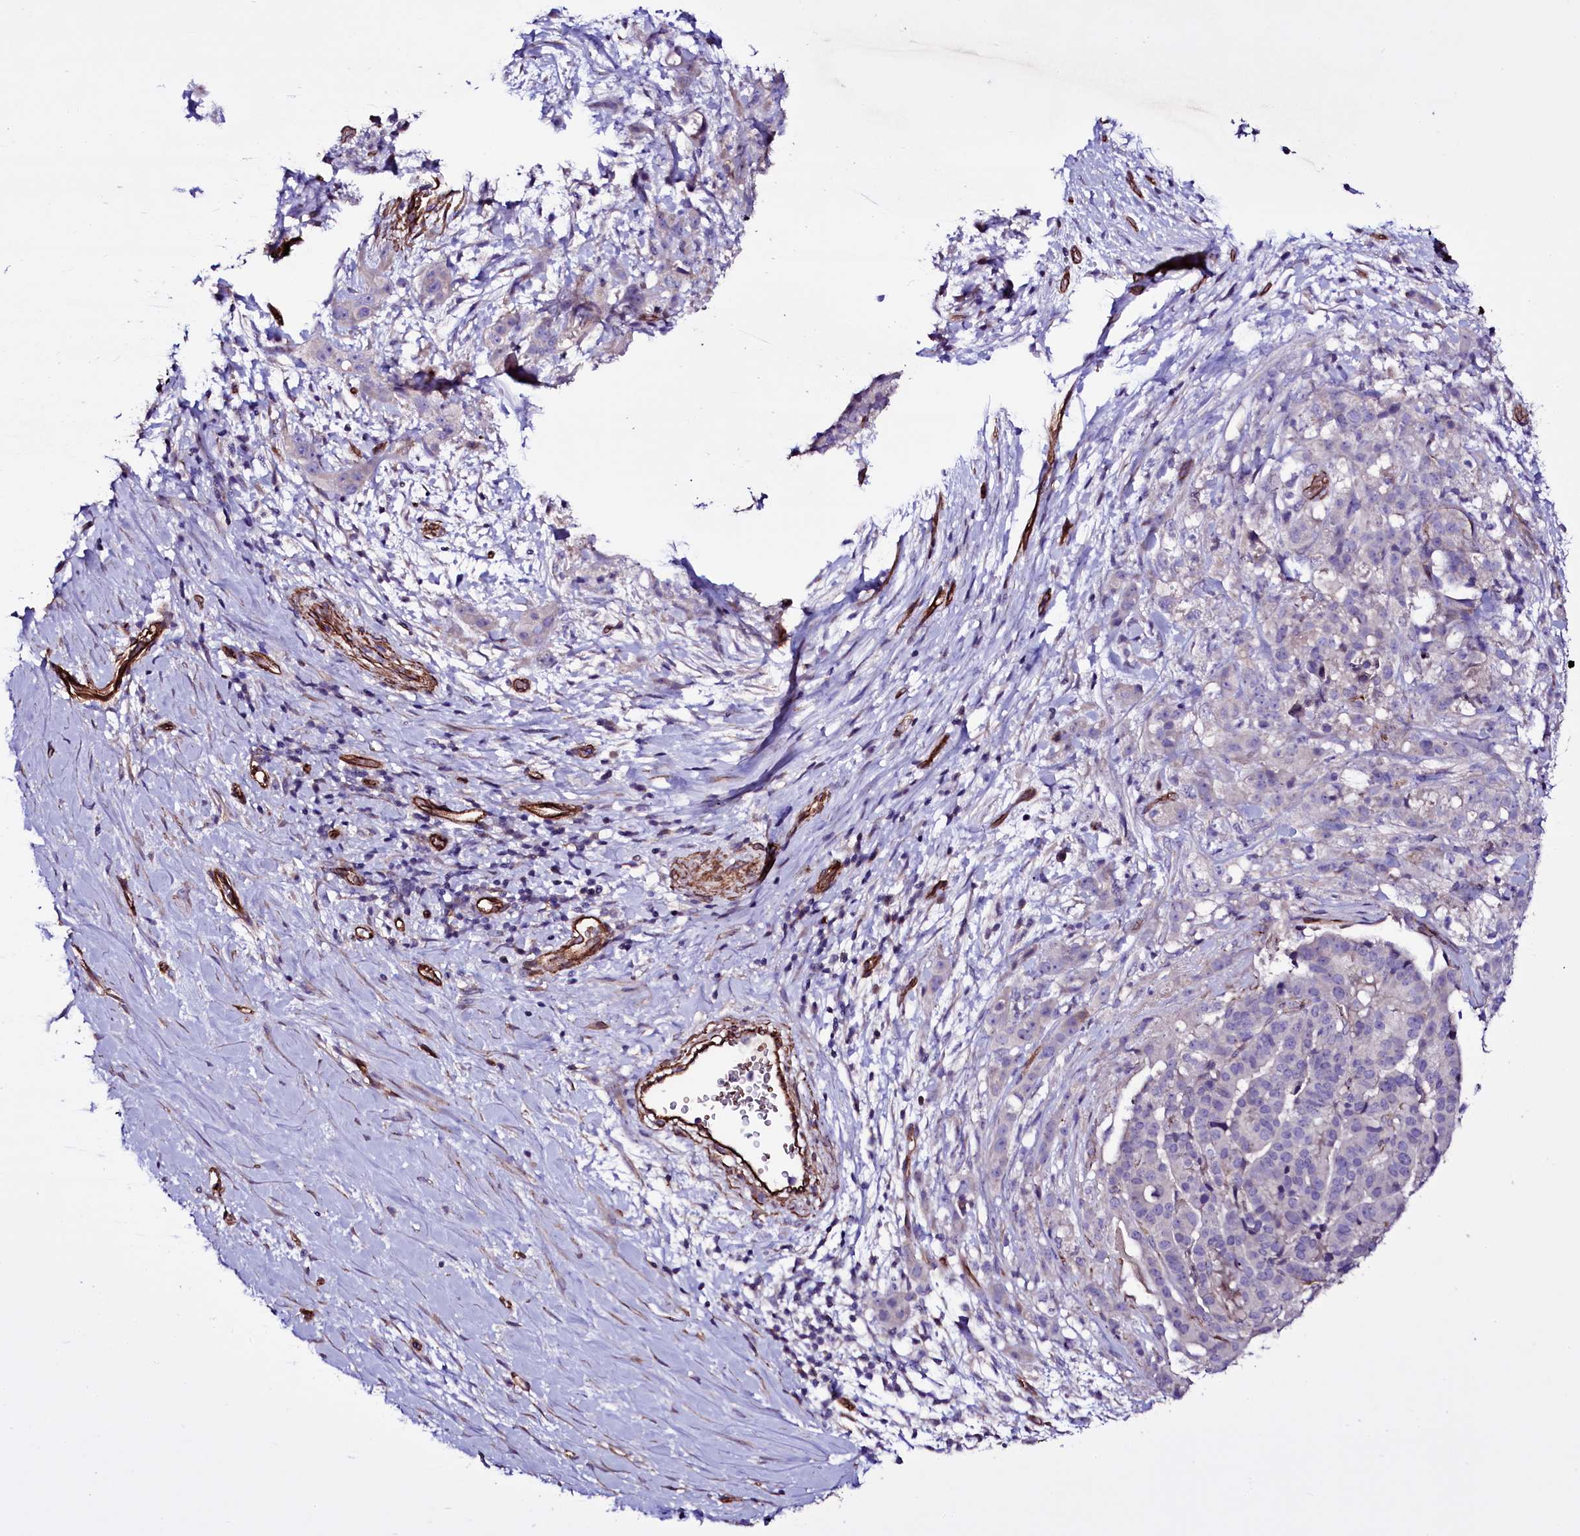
{"staining": {"intensity": "negative", "quantity": "none", "location": "none"}, "tissue": "stomach cancer", "cell_type": "Tumor cells", "image_type": "cancer", "snomed": [{"axis": "morphology", "description": "Adenocarcinoma, NOS"}, {"axis": "topography", "description": "Stomach"}], "caption": "The image displays no staining of tumor cells in stomach adenocarcinoma. (DAB (3,3'-diaminobenzidine) immunohistochemistry, high magnification).", "gene": "MEX3C", "patient": {"sex": "male", "age": 48}}